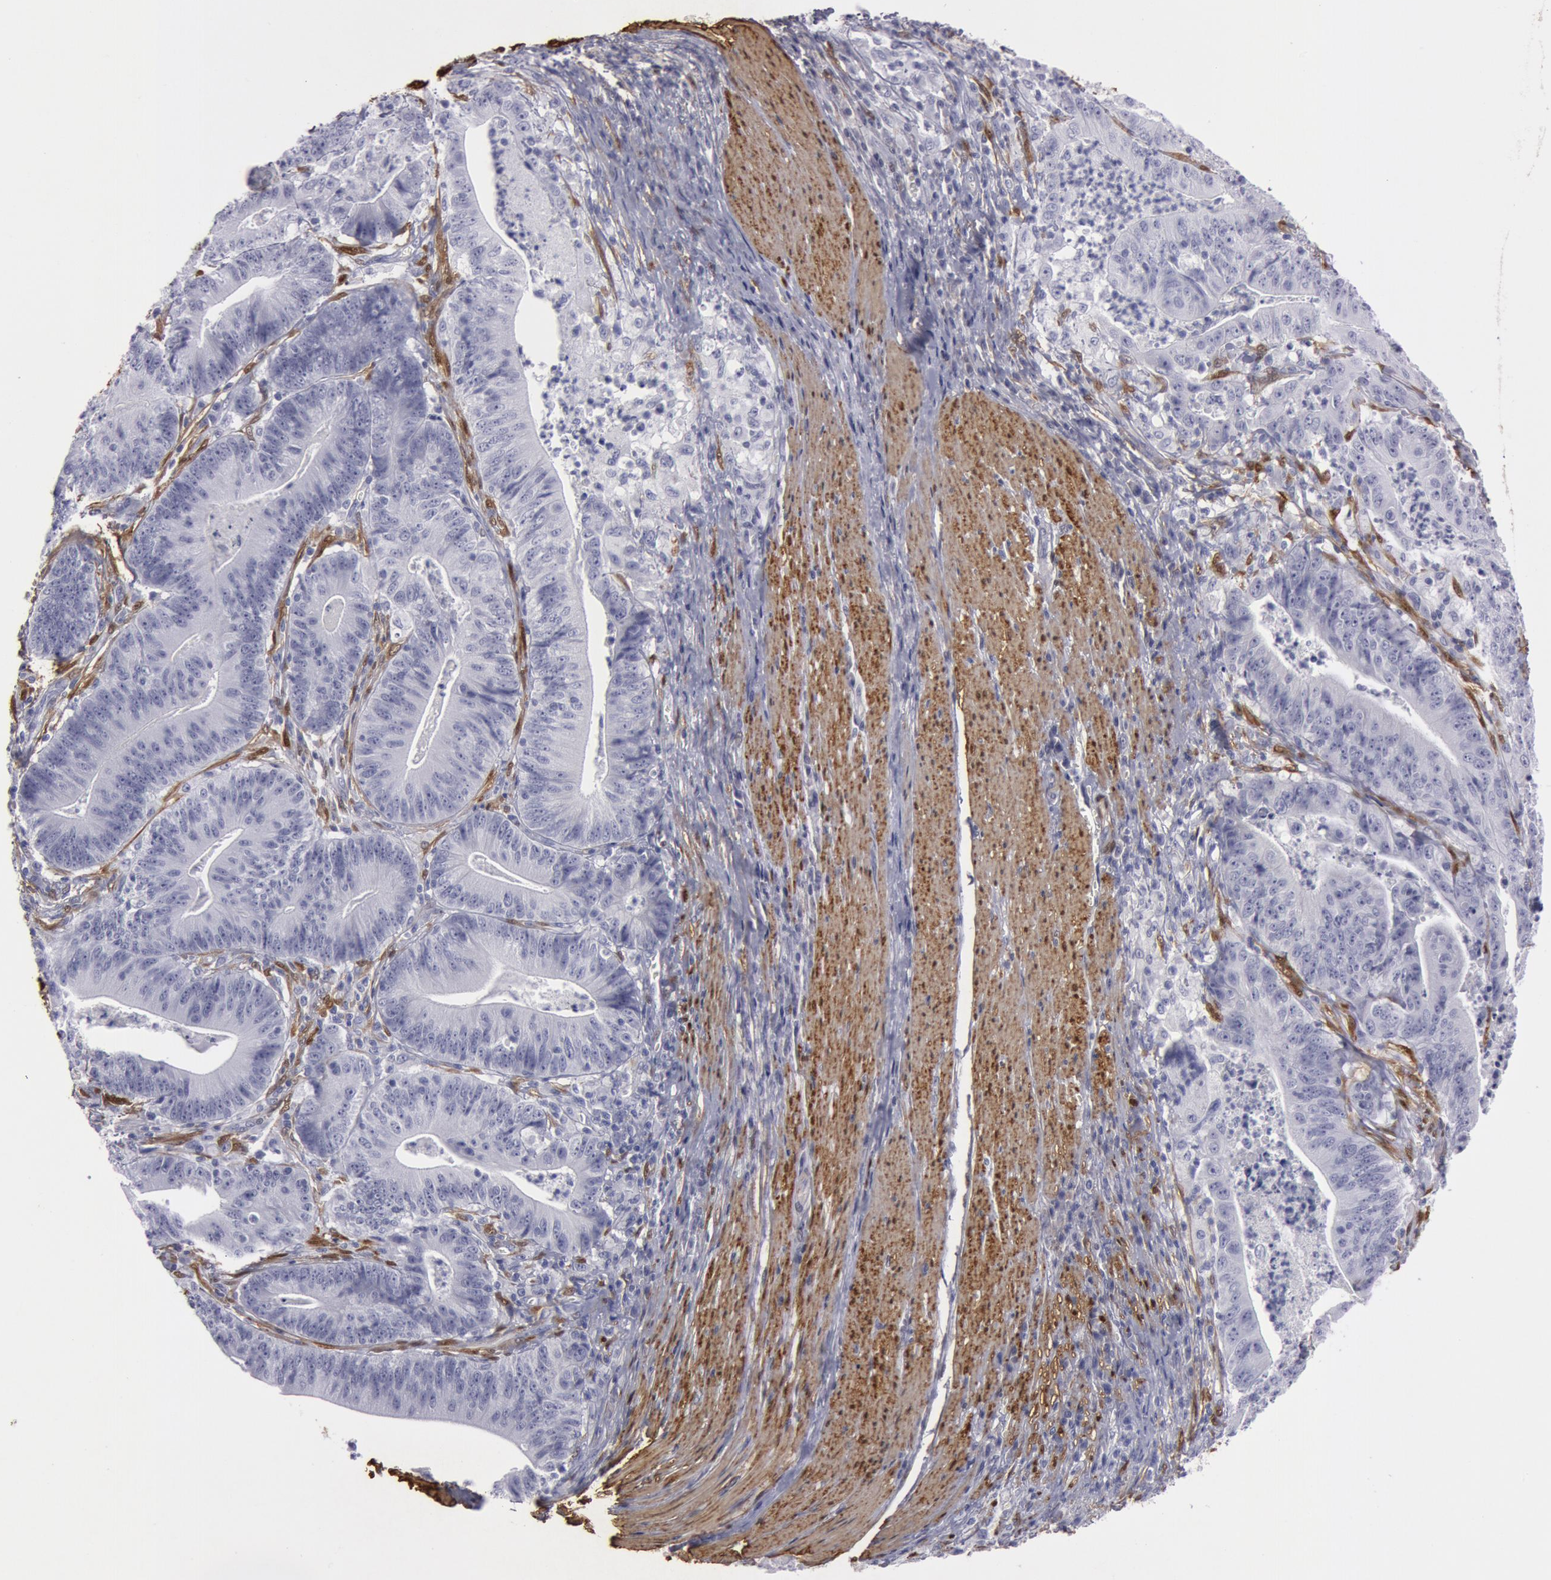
{"staining": {"intensity": "negative", "quantity": "none", "location": "none"}, "tissue": "stomach cancer", "cell_type": "Tumor cells", "image_type": "cancer", "snomed": [{"axis": "morphology", "description": "Adenocarcinoma, NOS"}, {"axis": "topography", "description": "Stomach, lower"}], "caption": "Tumor cells show no significant positivity in stomach cancer (adenocarcinoma).", "gene": "TAGLN", "patient": {"sex": "female", "age": 86}}